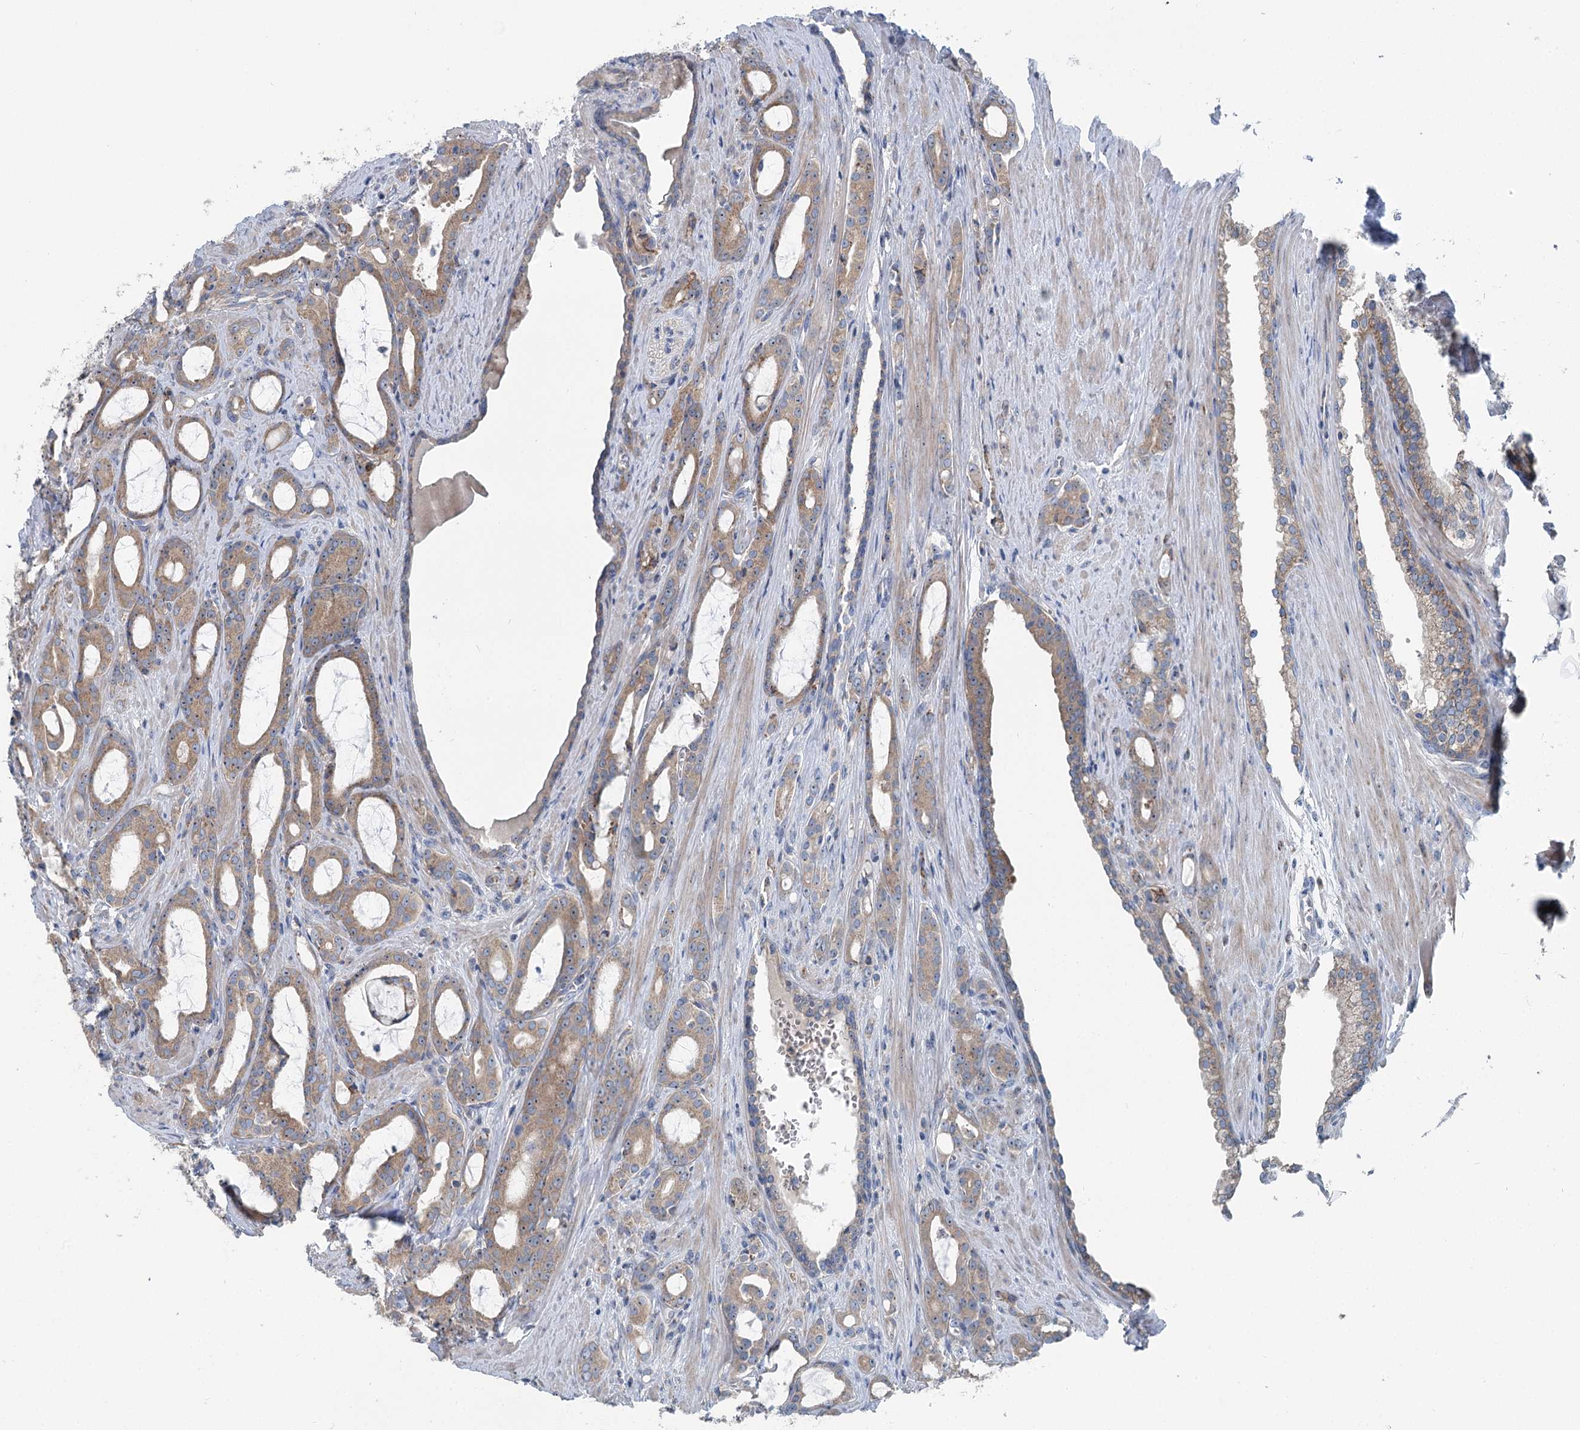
{"staining": {"intensity": "moderate", "quantity": ">75%", "location": "cytoplasmic/membranous"}, "tissue": "prostate cancer", "cell_type": "Tumor cells", "image_type": "cancer", "snomed": [{"axis": "morphology", "description": "Adenocarcinoma, High grade"}, {"axis": "topography", "description": "Prostate"}], "caption": "This is an image of immunohistochemistry (IHC) staining of prostate cancer, which shows moderate staining in the cytoplasmic/membranous of tumor cells.", "gene": "MARK2", "patient": {"sex": "male", "age": 72}}